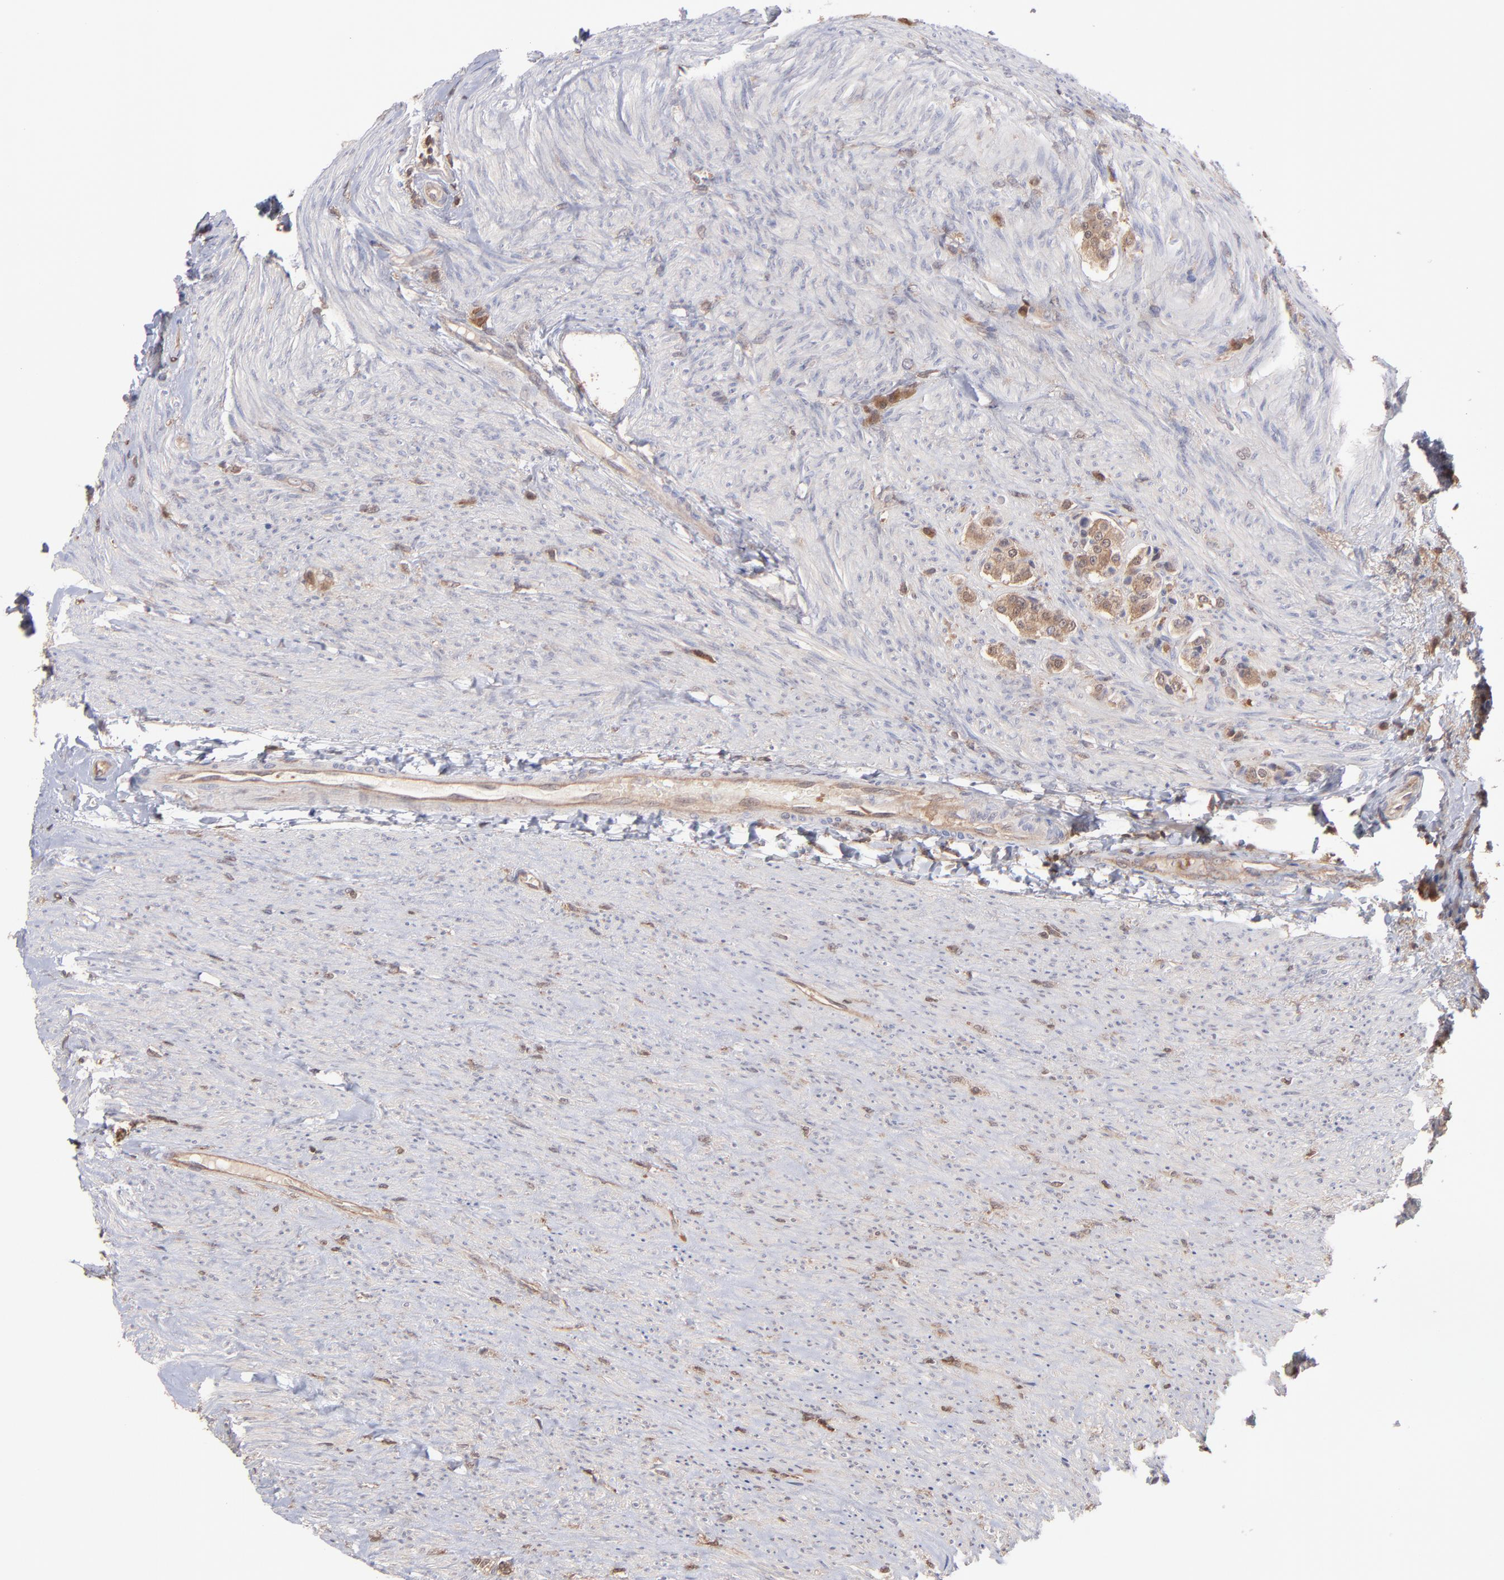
{"staining": {"intensity": "strong", "quantity": ">75%", "location": "cytoplasmic/membranous"}, "tissue": "carcinoid", "cell_type": "Tumor cells", "image_type": "cancer", "snomed": [{"axis": "morphology", "description": "Carcinoid, malignant, NOS"}, {"axis": "topography", "description": "Colon"}], "caption": "Immunohistochemical staining of carcinoid (malignant) displays high levels of strong cytoplasmic/membranous protein positivity in about >75% of tumor cells.", "gene": "MAP2K2", "patient": {"sex": "female", "age": 61}}